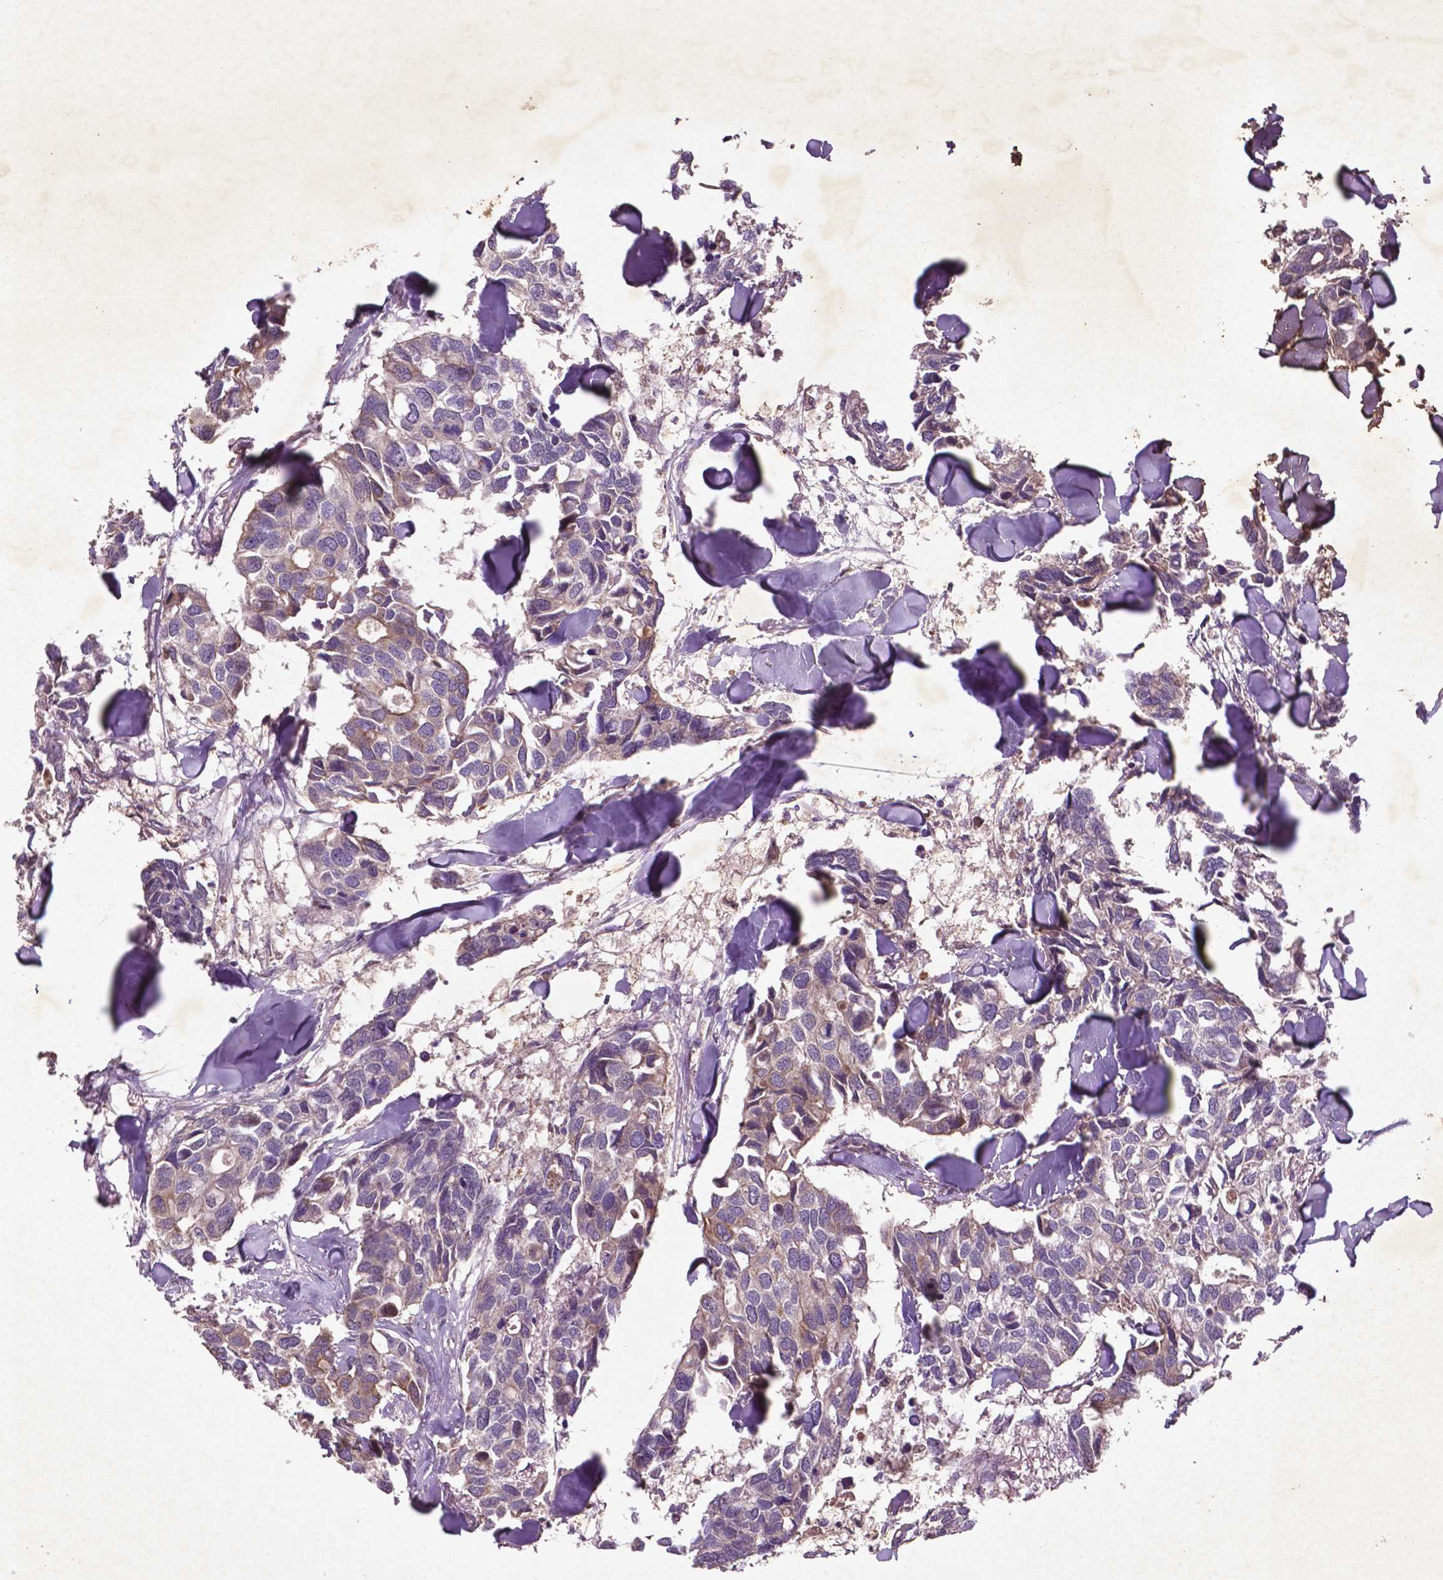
{"staining": {"intensity": "moderate", "quantity": "25%-75%", "location": "cytoplasmic/membranous"}, "tissue": "breast cancer", "cell_type": "Tumor cells", "image_type": "cancer", "snomed": [{"axis": "morphology", "description": "Duct carcinoma"}, {"axis": "topography", "description": "Breast"}], "caption": "This is an image of immunohistochemistry (IHC) staining of breast invasive ductal carcinoma, which shows moderate positivity in the cytoplasmic/membranous of tumor cells.", "gene": "COQ2", "patient": {"sex": "female", "age": 83}}